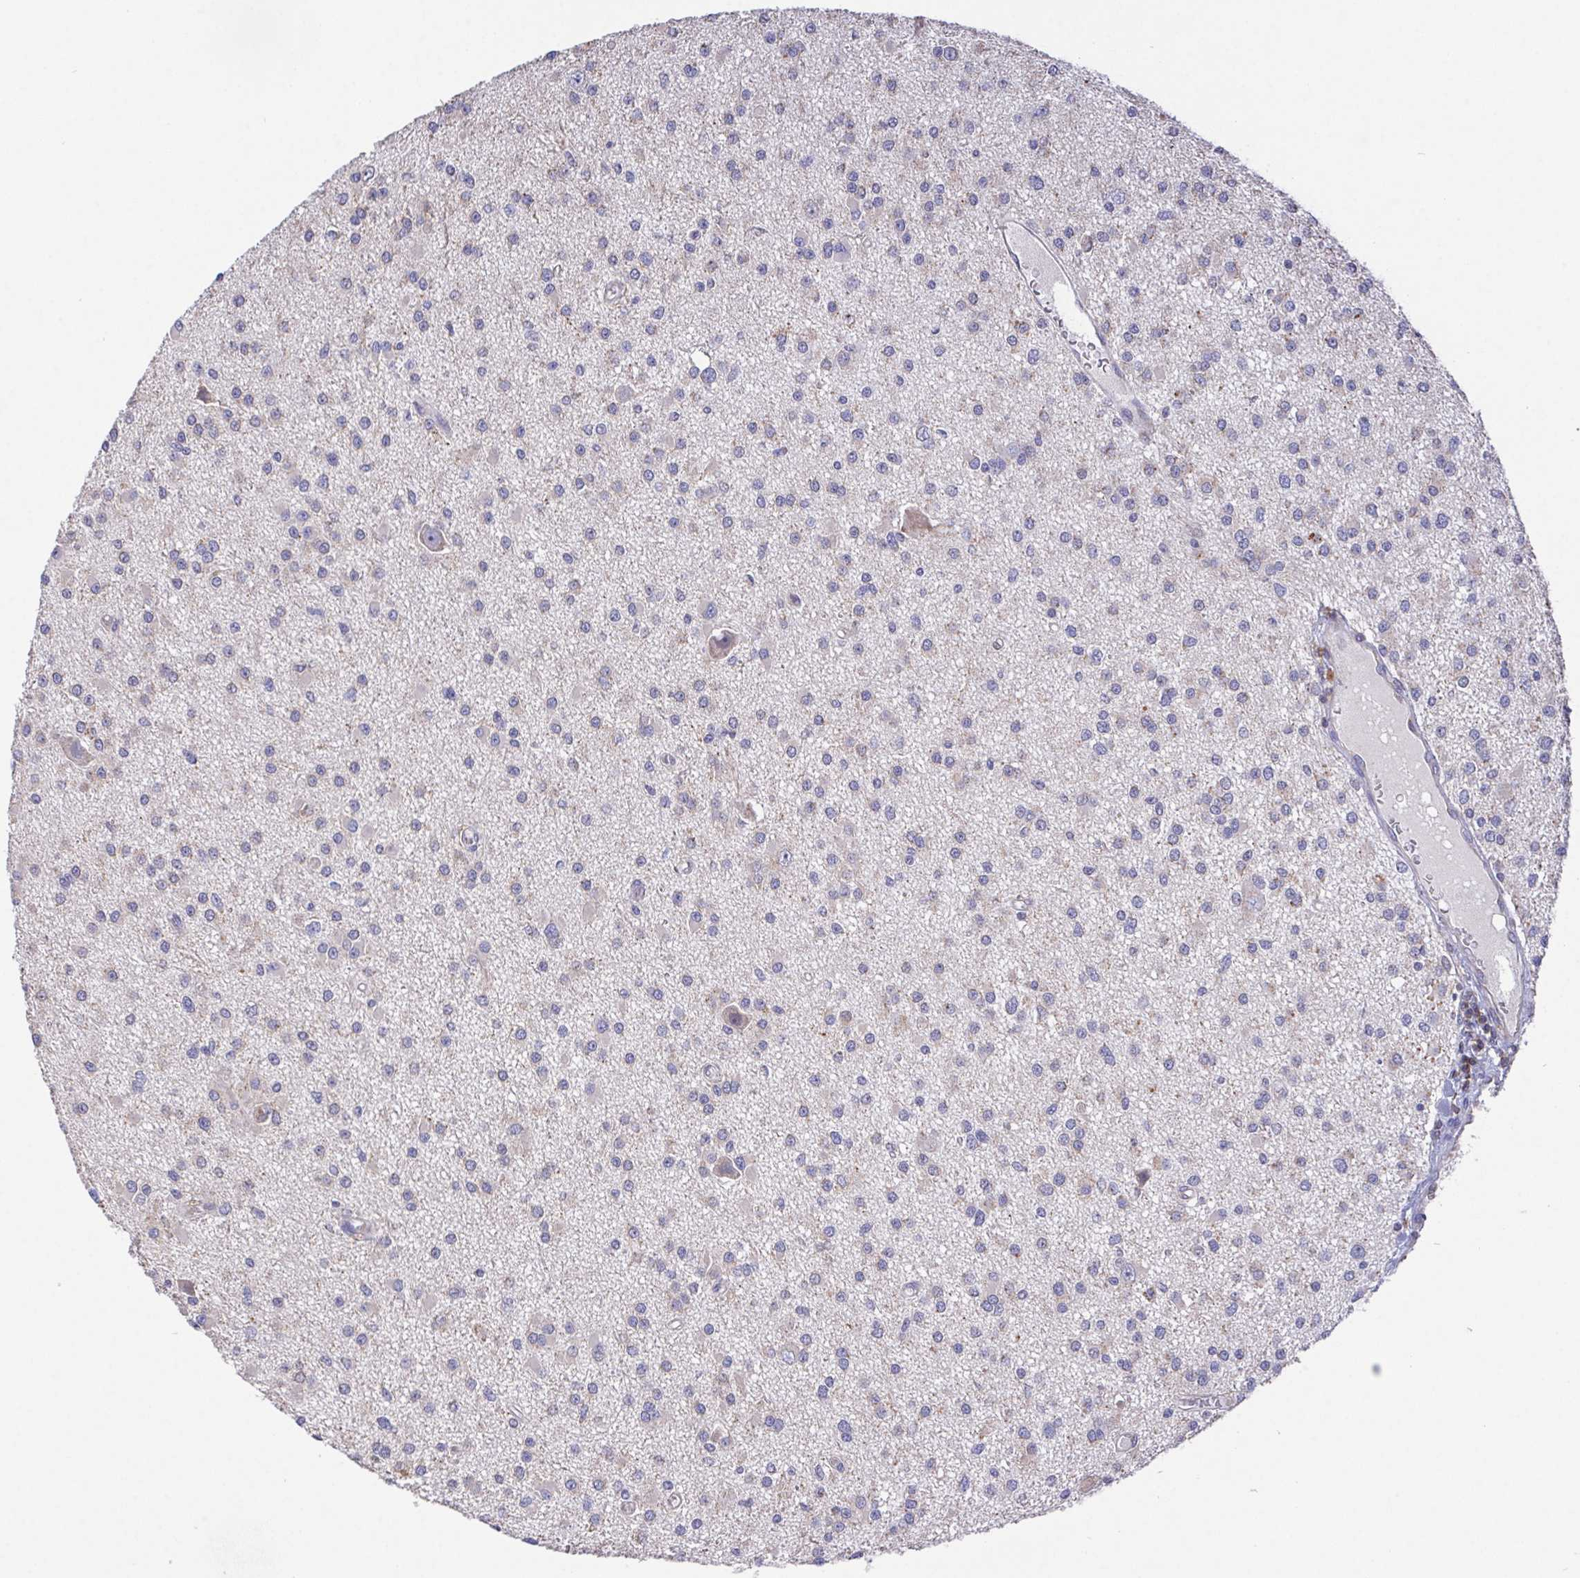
{"staining": {"intensity": "negative", "quantity": "none", "location": "none"}, "tissue": "glioma", "cell_type": "Tumor cells", "image_type": "cancer", "snomed": [{"axis": "morphology", "description": "Glioma, malignant, High grade"}, {"axis": "topography", "description": "Brain"}], "caption": "Immunohistochemical staining of malignant glioma (high-grade) reveals no significant positivity in tumor cells.", "gene": "FAM241A", "patient": {"sex": "male", "age": 54}}